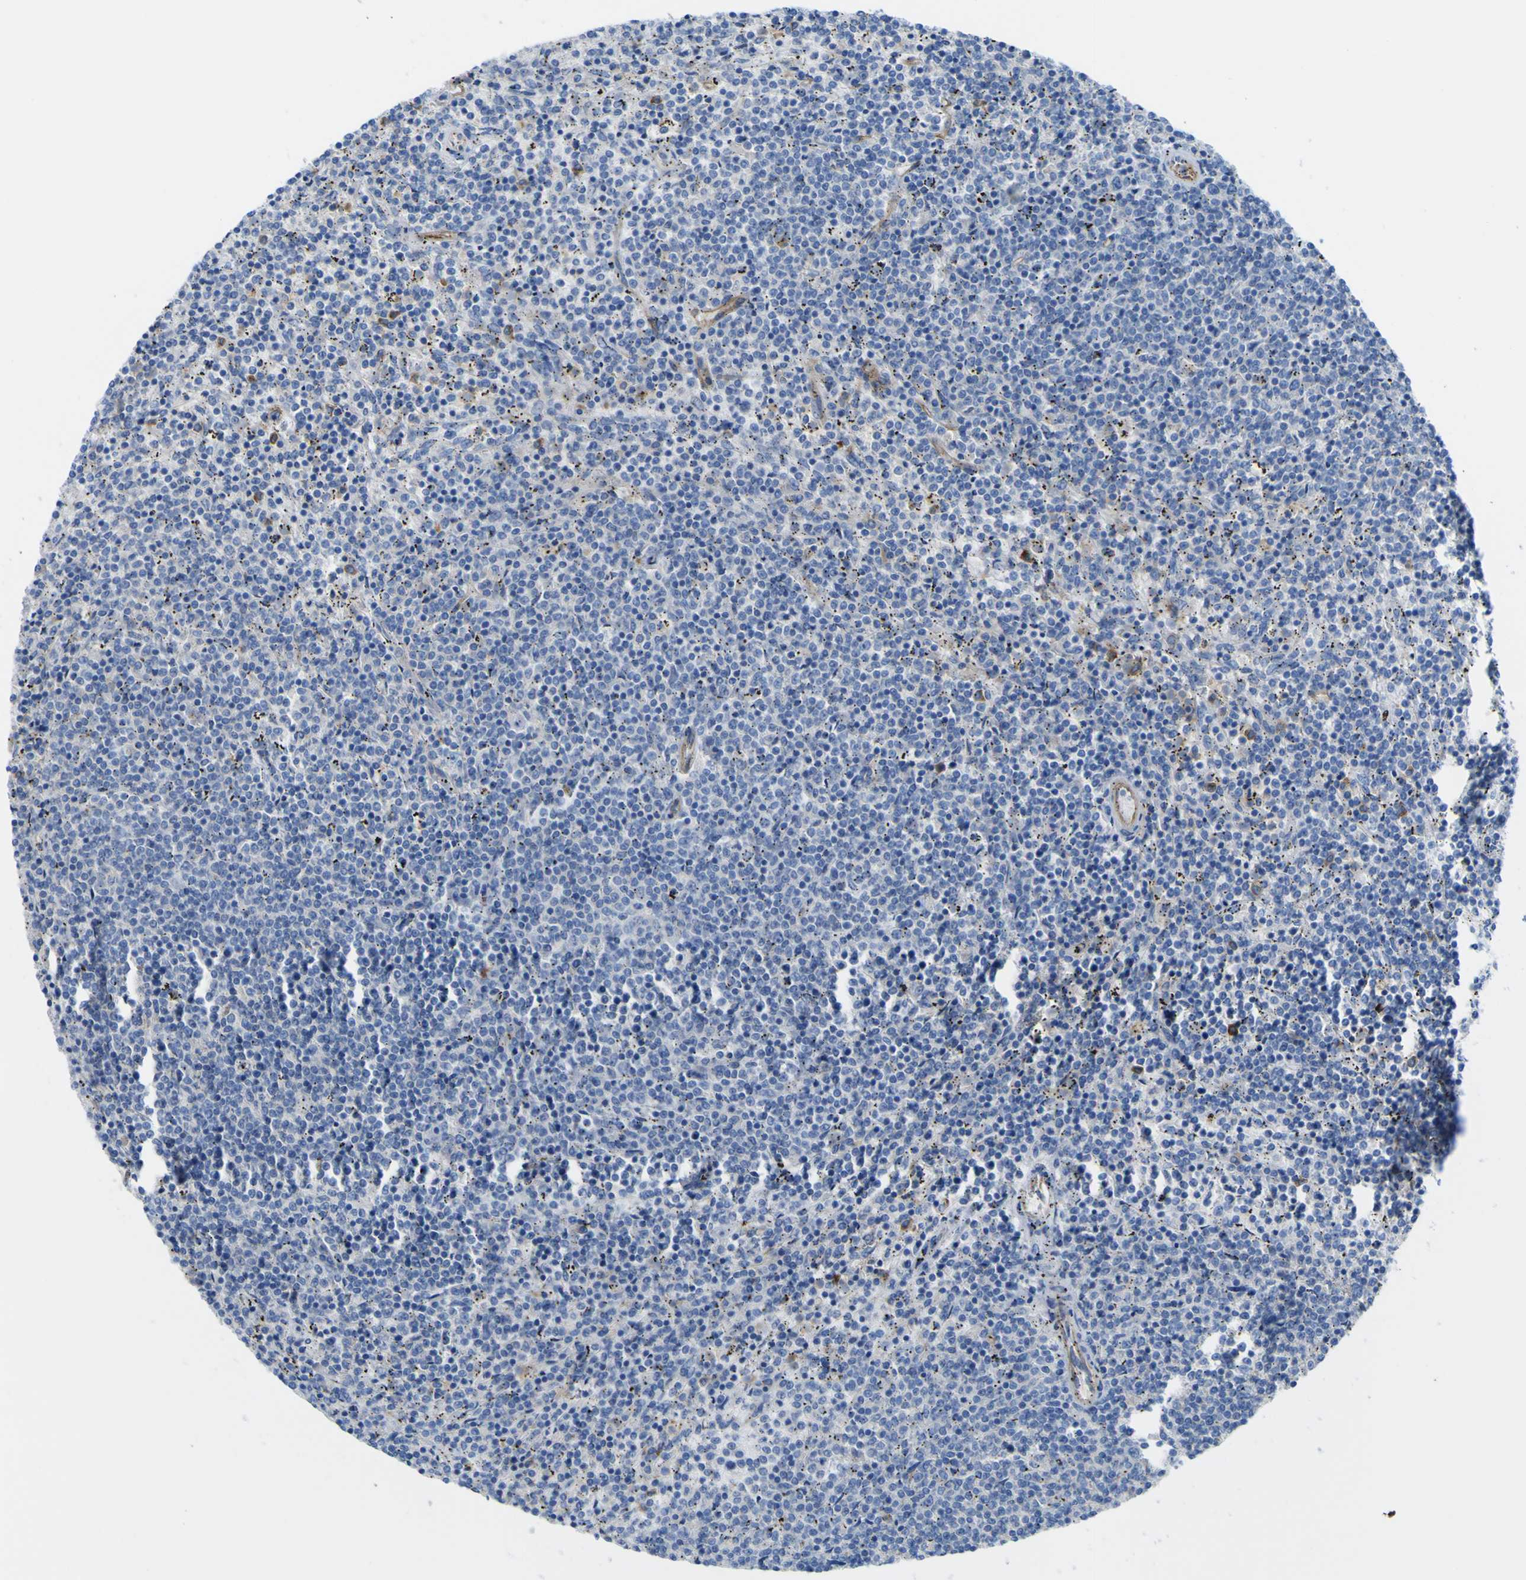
{"staining": {"intensity": "negative", "quantity": "none", "location": "none"}, "tissue": "lymphoma", "cell_type": "Tumor cells", "image_type": "cancer", "snomed": [{"axis": "morphology", "description": "Malignant lymphoma, non-Hodgkin's type, Low grade"}, {"axis": "topography", "description": "Spleen"}], "caption": "Human low-grade malignant lymphoma, non-Hodgkin's type stained for a protein using IHC exhibits no expression in tumor cells.", "gene": "CD93", "patient": {"sex": "female", "age": 50}}